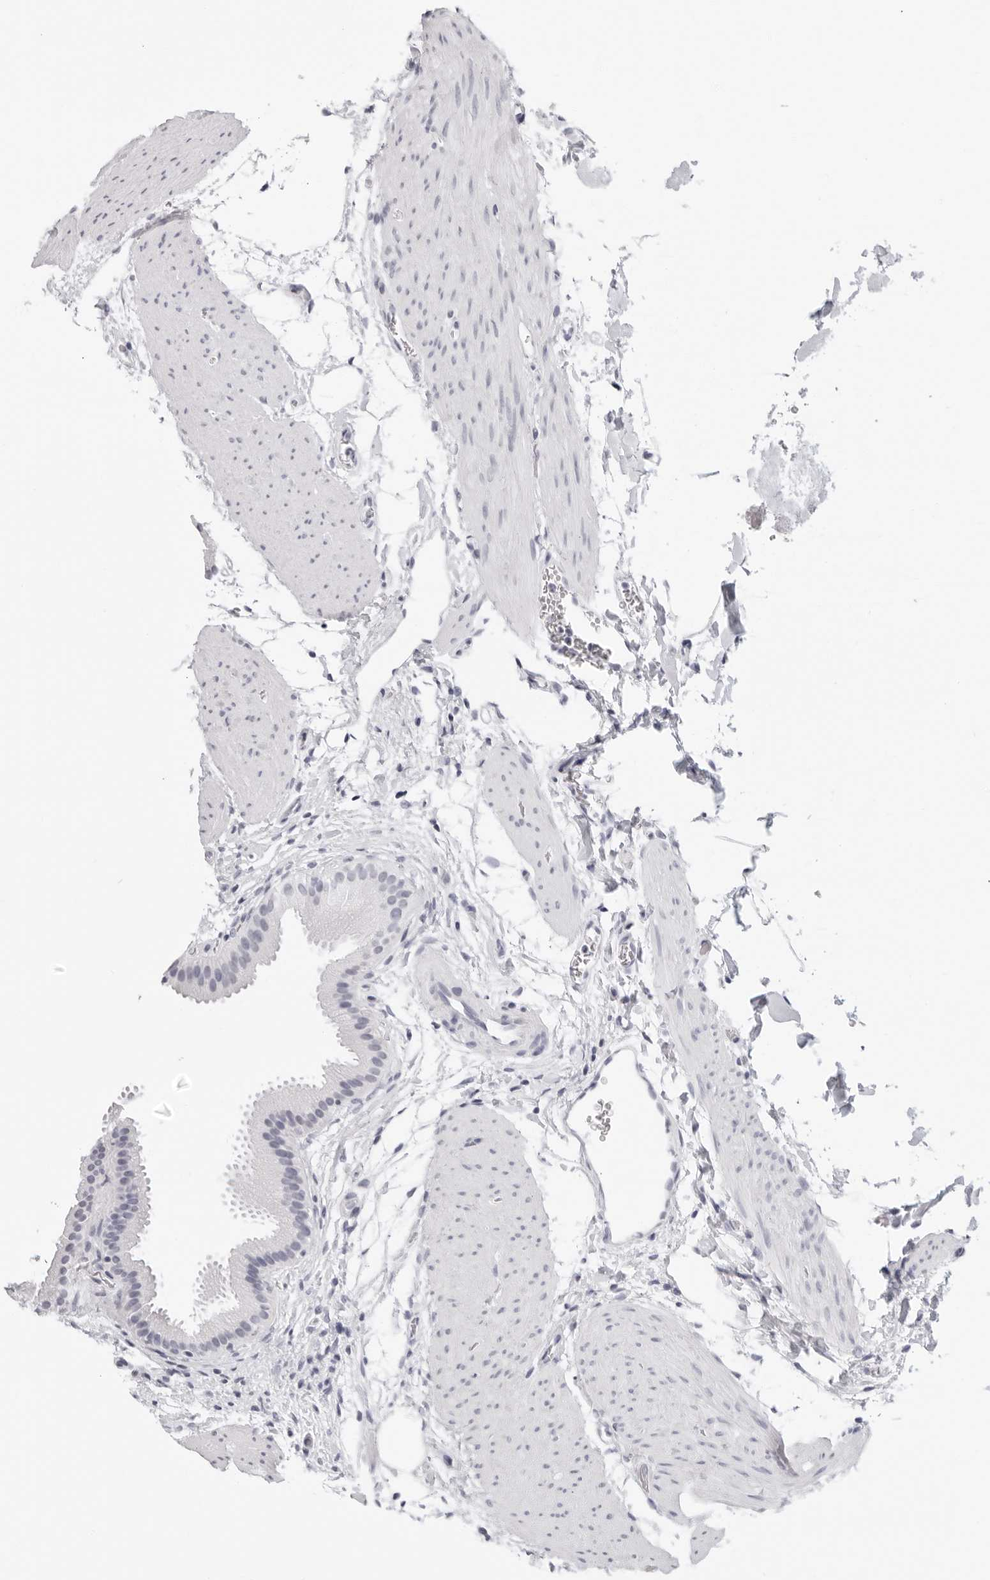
{"staining": {"intensity": "negative", "quantity": "none", "location": "none"}, "tissue": "gallbladder", "cell_type": "Glandular cells", "image_type": "normal", "snomed": [{"axis": "morphology", "description": "Normal tissue, NOS"}, {"axis": "topography", "description": "Gallbladder"}], "caption": "Immunohistochemistry (IHC) of normal gallbladder displays no staining in glandular cells. (DAB immunohistochemistry (IHC), high magnification).", "gene": "AGMAT", "patient": {"sex": "female", "age": 64}}